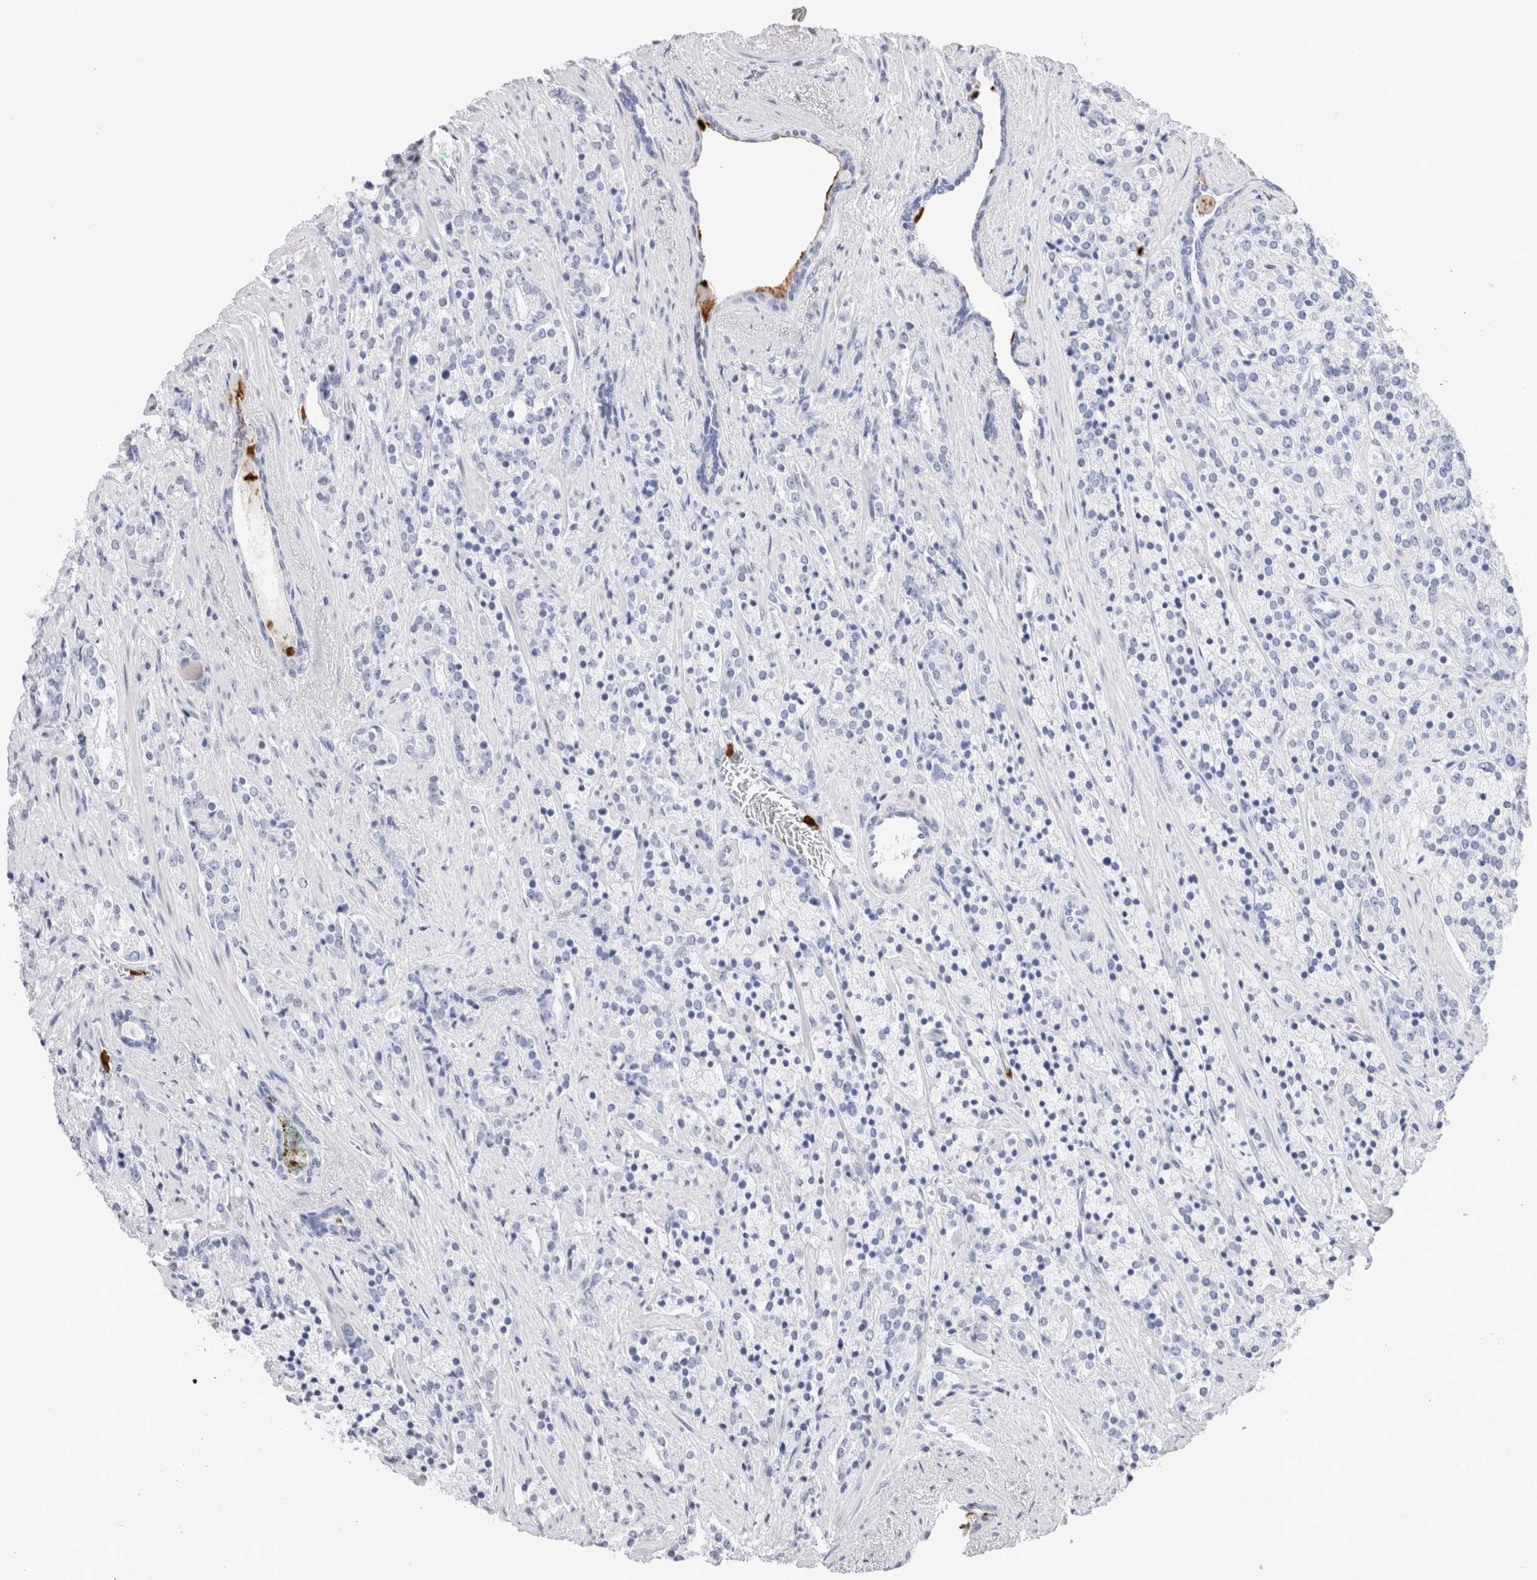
{"staining": {"intensity": "negative", "quantity": "none", "location": "none"}, "tissue": "prostate cancer", "cell_type": "Tumor cells", "image_type": "cancer", "snomed": [{"axis": "morphology", "description": "Adenocarcinoma, High grade"}, {"axis": "topography", "description": "Prostate"}], "caption": "Immunohistochemistry (IHC) image of neoplastic tissue: human prostate cancer (adenocarcinoma (high-grade)) stained with DAB reveals no significant protein staining in tumor cells.", "gene": "SLC10A5", "patient": {"sex": "male", "age": 71}}